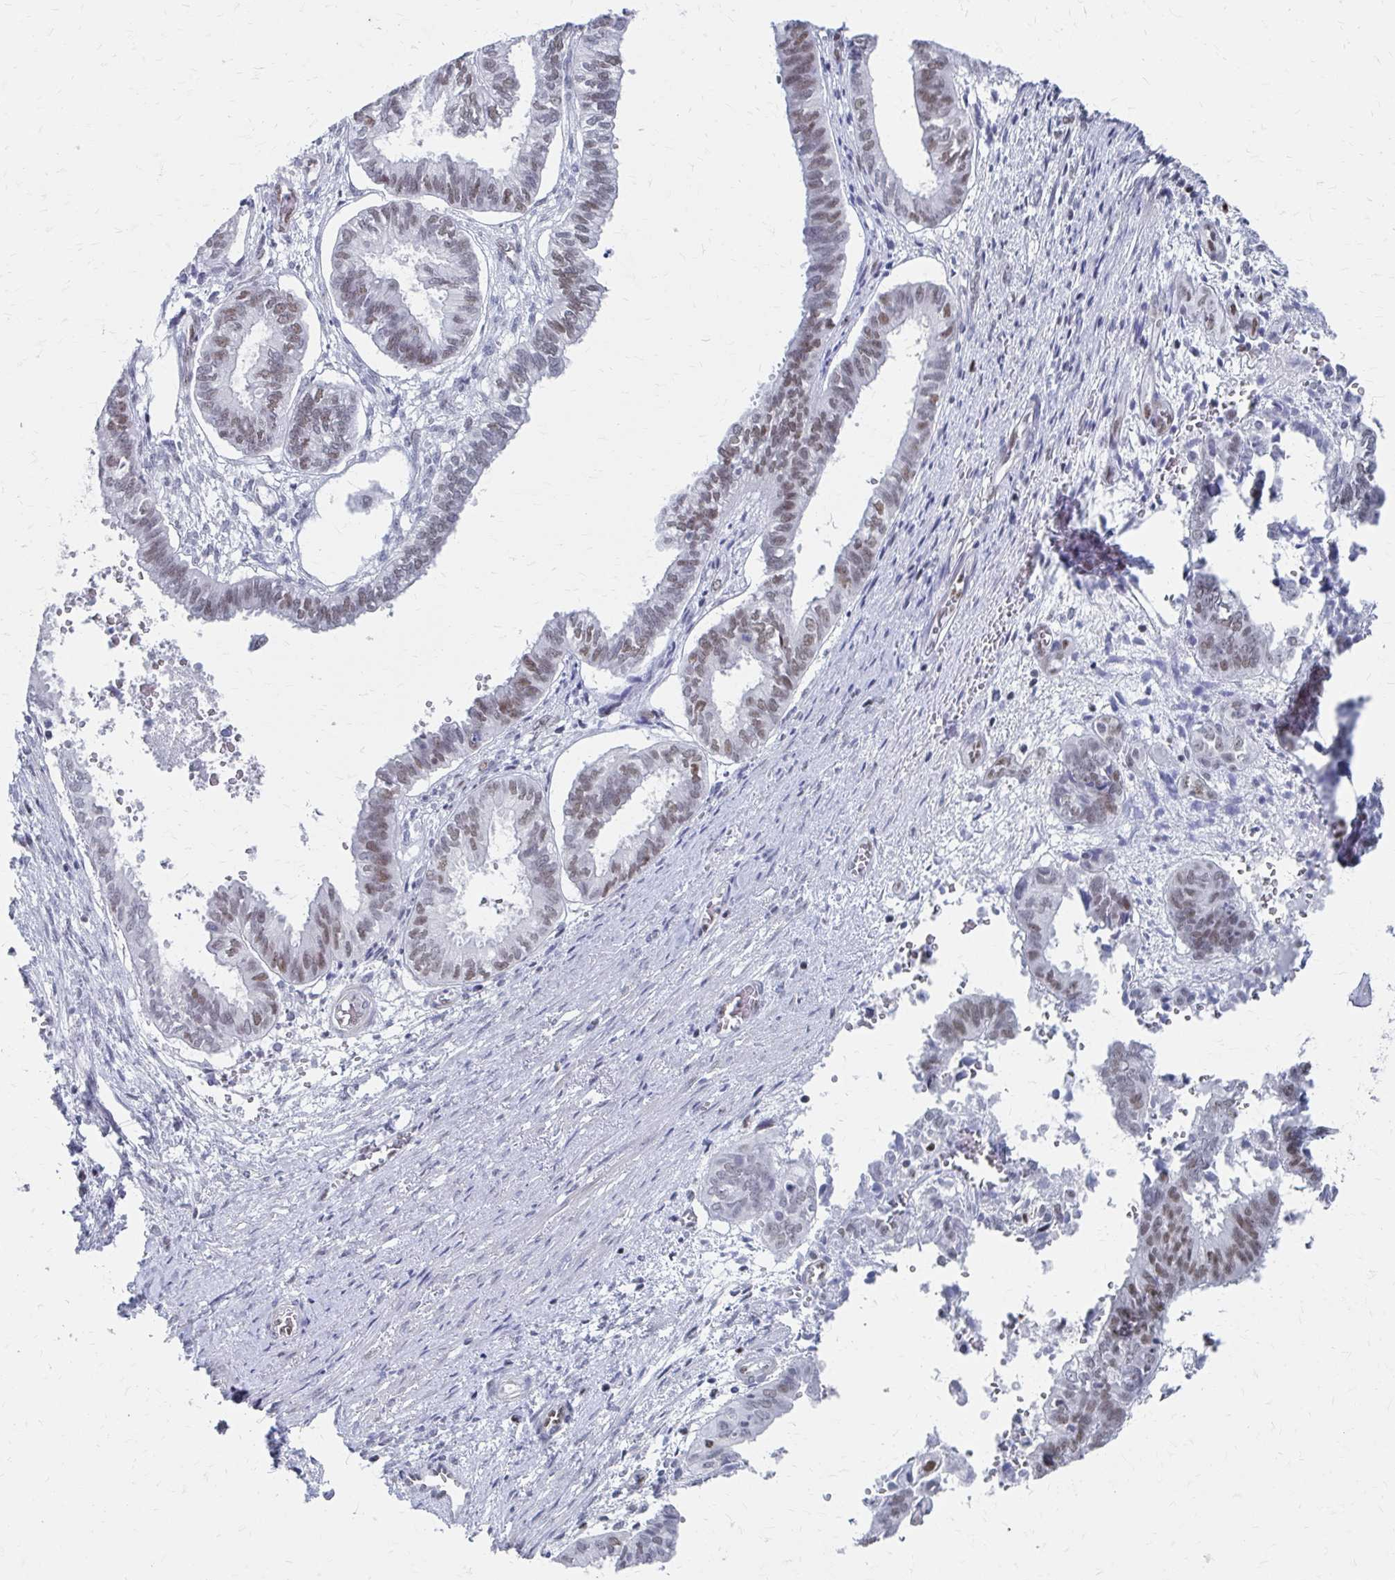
{"staining": {"intensity": "moderate", "quantity": ">75%", "location": "nuclear"}, "tissue": "ovarian cancer", "cell_type": "Tumor cells", "image_type": "cancer", "snomed": [{"axis": "morphology", "description": "Carcinoma, endometroid"}, {"axis": "topography", "description": "Ovary"}], "caption": "Immunohistochemical staining of ovarian cancer exhibits medium levels of moderate nuclear protein staining in approximately >75% of tumor cells.", "gene": "CDIN1", "patient": {"sex": "female", "age": 64}}